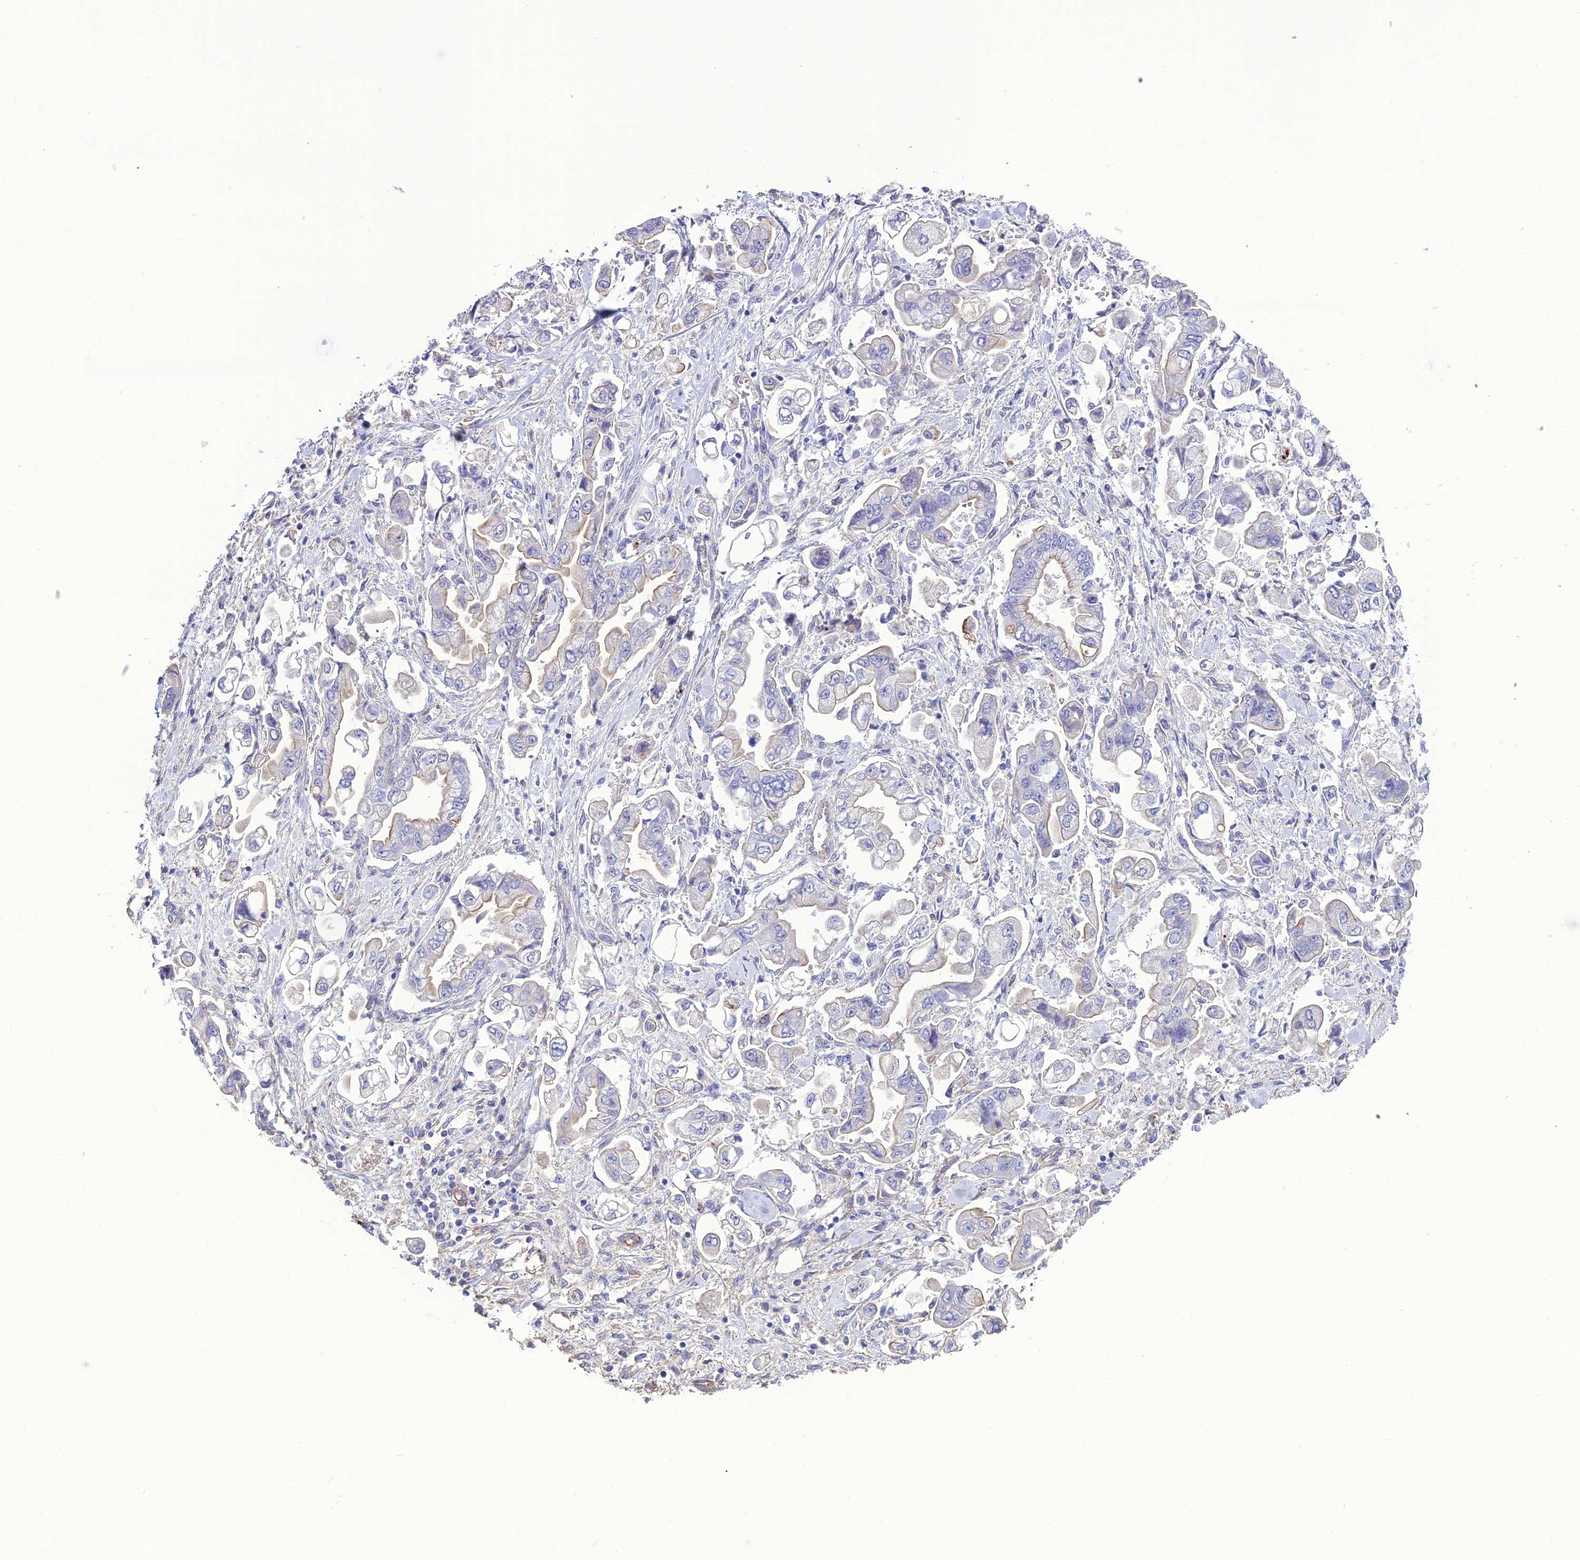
{"staining": {"intensity": "weak", "quantity": "<25%", "location": "cytoplasmic/membranous"}, "tissue": "stomach cancer", "cell_type": "Tumor cells", "image_type": "cancer", "snomed": [{"axis": "morphology", "description": "Adenocarcinoma, NOS"}, {"axis": "topography", "description": "Stomach"}], "caption": "IHC photomicrograph of human adenocarcinoma (stomach) stained for a protein (brown), which displays no expression in tumor cells.", "gene": "REX1BD", "patient": {"sex": "male", "age": 62}}